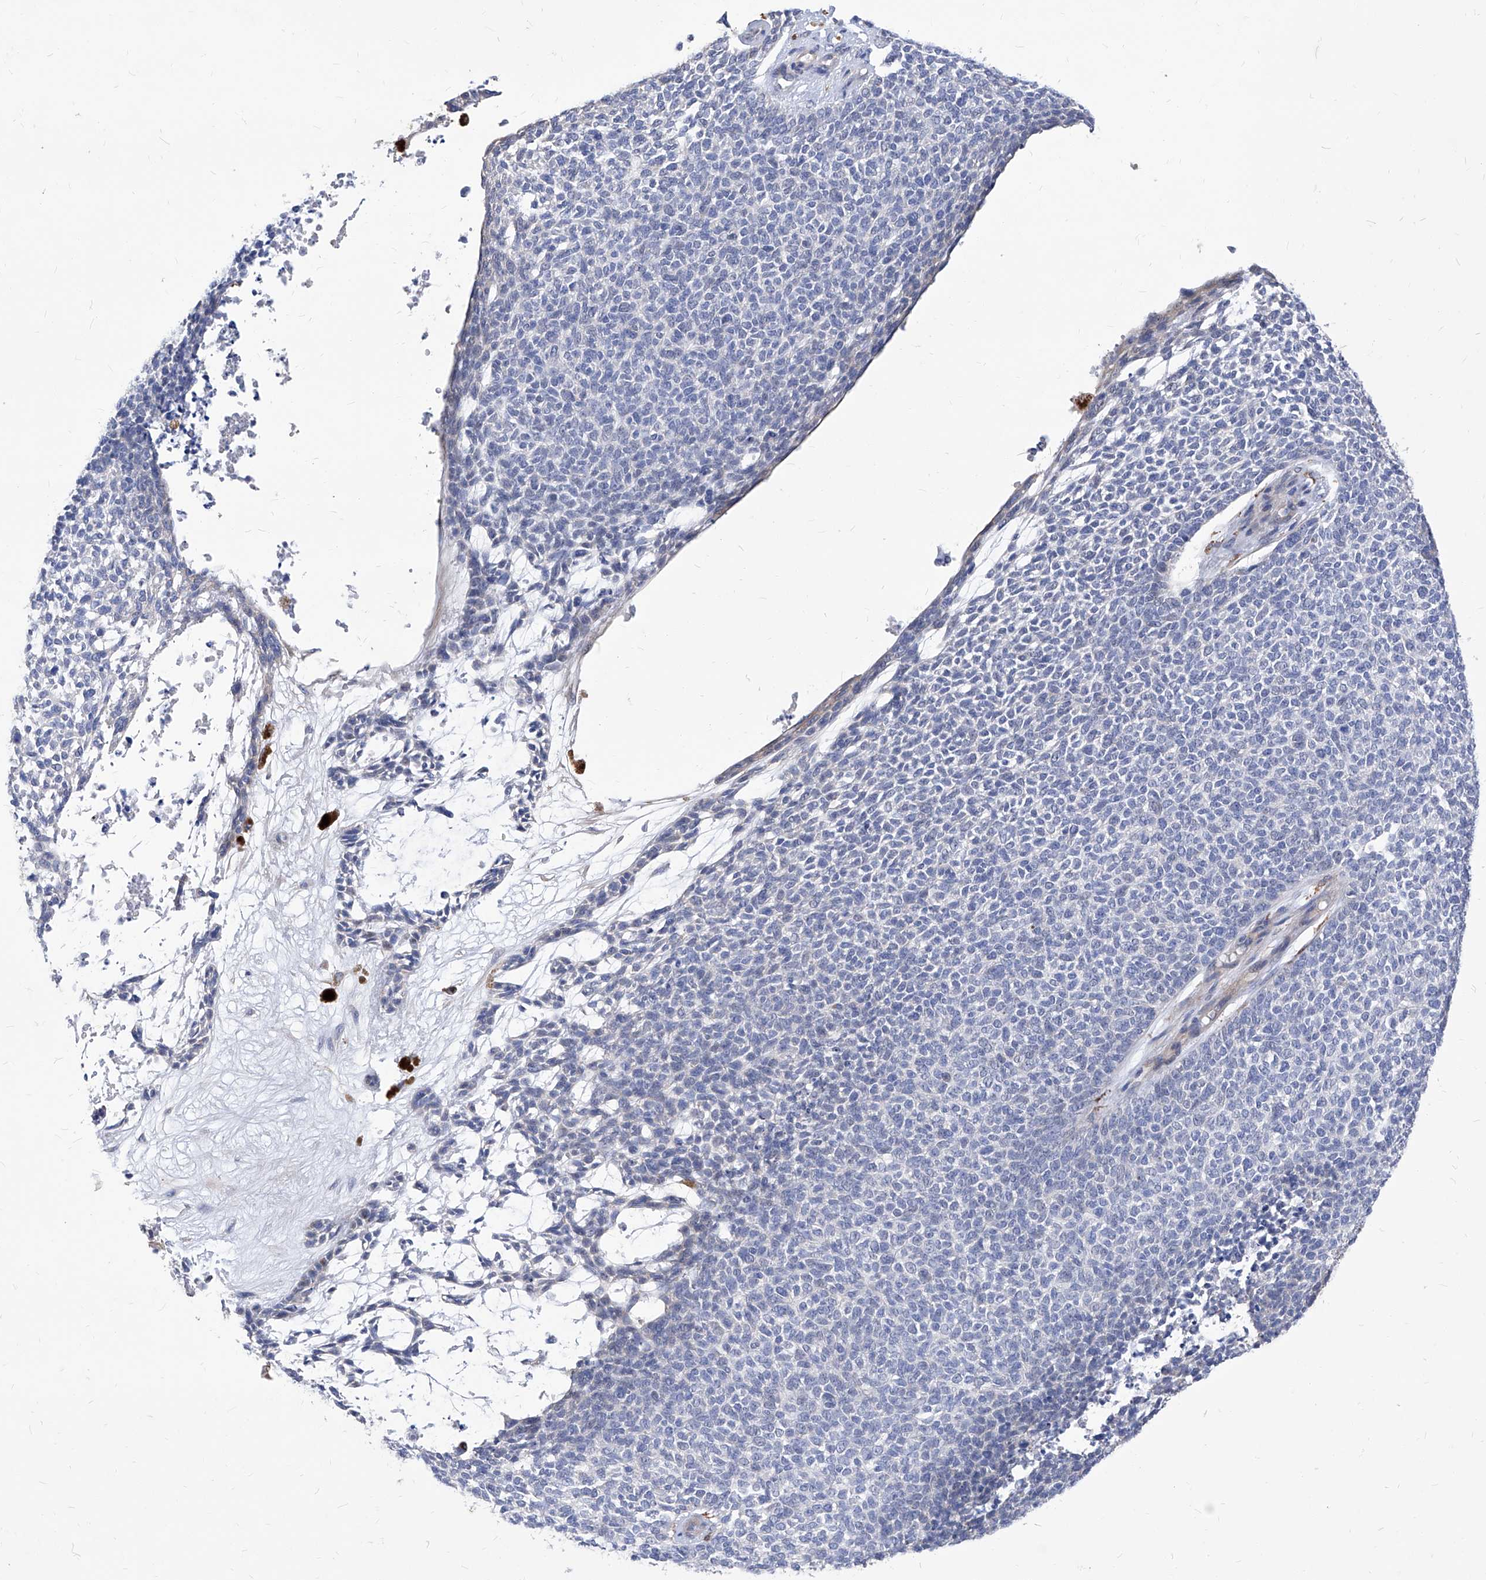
{"staining": {"intensity": "negative", "quantity": "none", "location": "none"}, "tissue": "skin cancer", "cell_type": "Tumor cells", "image_type": "cancer", "snomed": [{"axis": "morphology", "description": "Basal cell carcinoma"}, {"axis": "topography", "description": "Skin"}], "caption": "An IHC photomicrograph of skin cancer (basal cell carcinoma) is shown. There is no staining in tumor cells of skin cancer (basal cell carcinoma). (DAB (3,3'-diaminobenzidine) immunohistochemistry (IHC) visualized using brightfield microscopy, high magnification).", "gene": "UBOX5", "patient": {"sex": "female", "age": 84}}